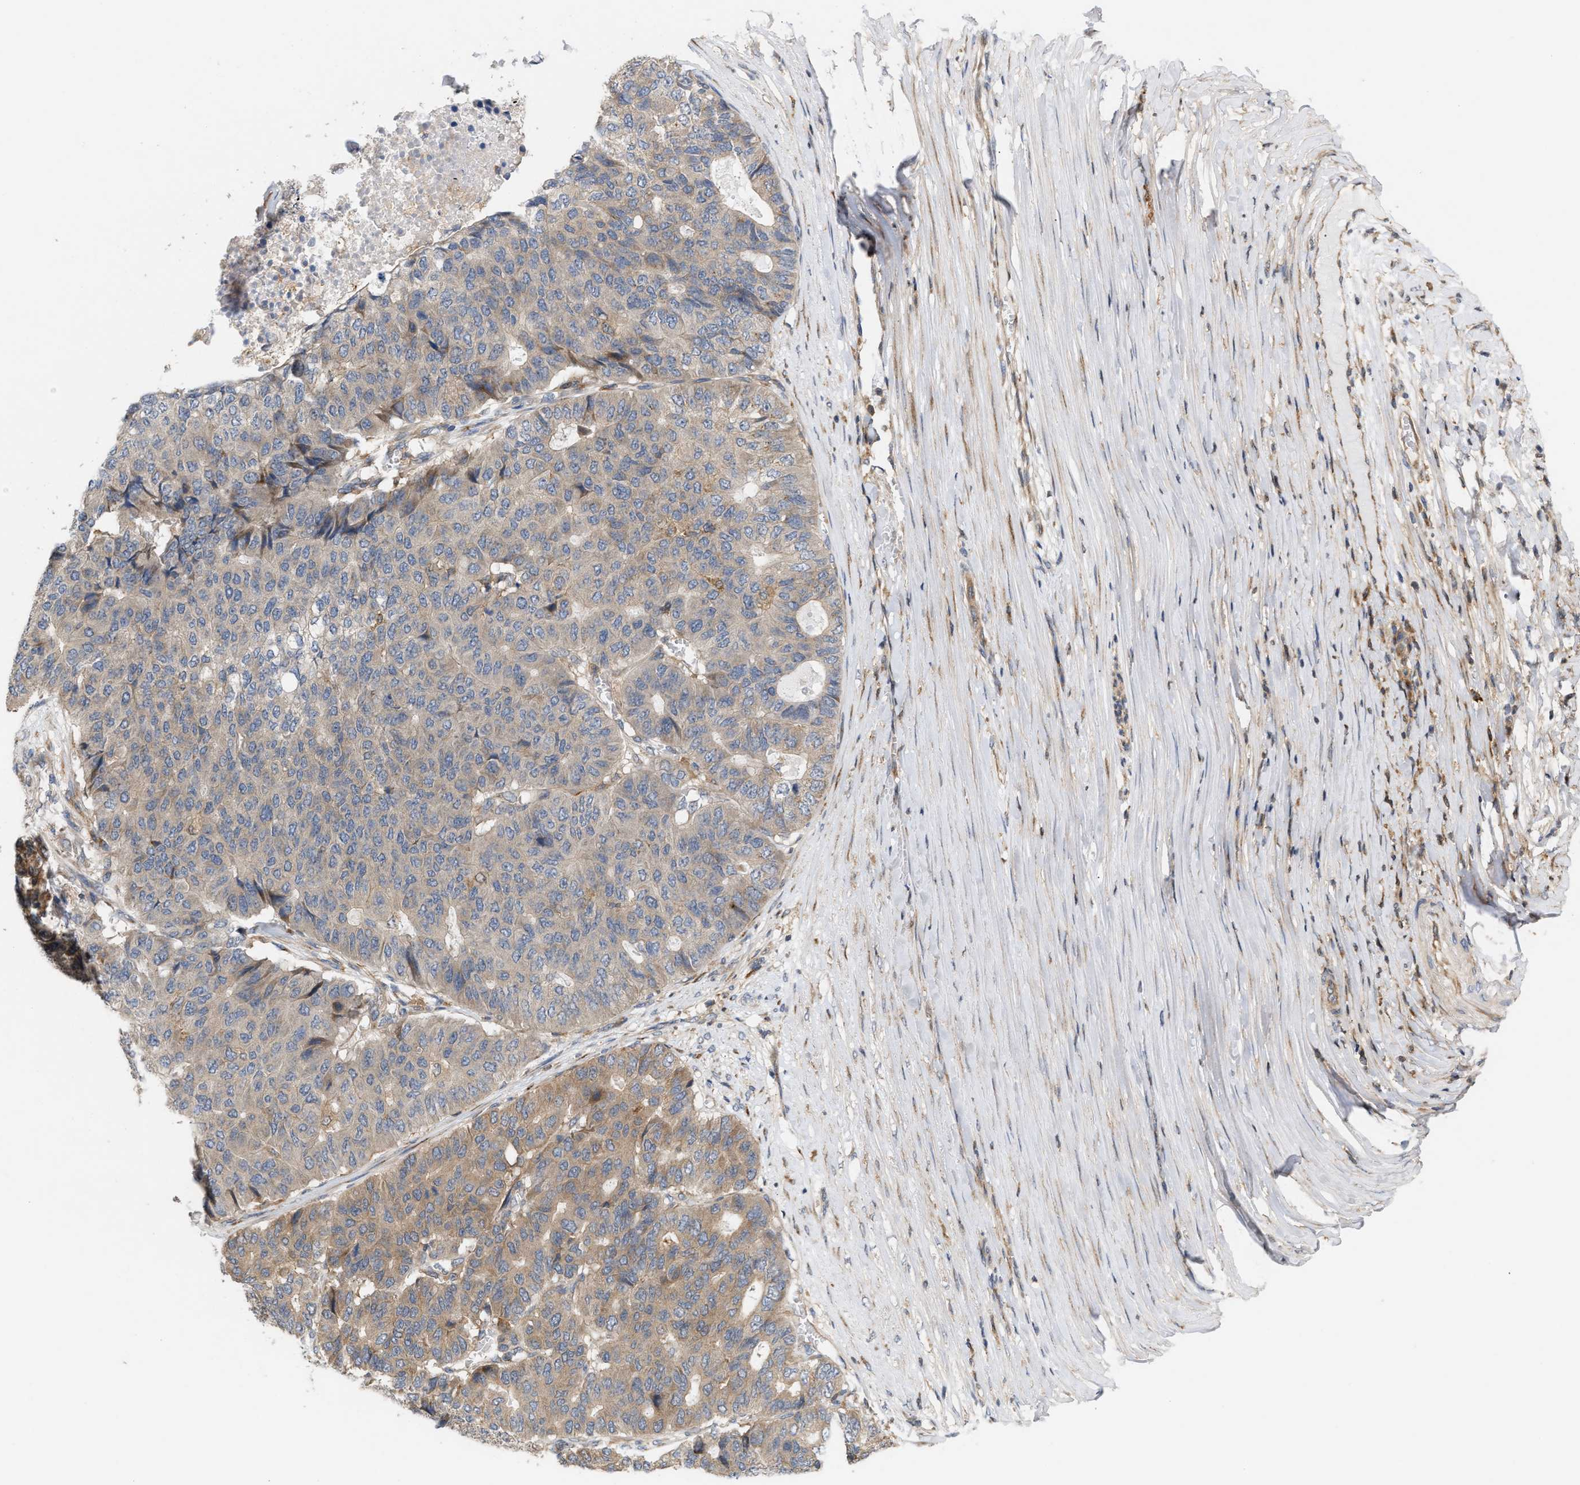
{"staining": {"intensity": "weak", "quantity": ">75%", "location": "cytoplasmic/membranous"}, "tissue": "pancreatic cancer", "cell_type": "Tumor cells", "image_type": "cancer", "snomed": [{"axis": "morphology", "description": "Adenocarcinoma, NOS"}, {"axis": "topography", "description": "Pancreas"}], "caption": "Pancreatic cancer (adenocarcinoma) stained with a protein marker displays weak staining in tumor cells.", "gene": "DBNL", "patient": {"sex": "male", "age": 50}}